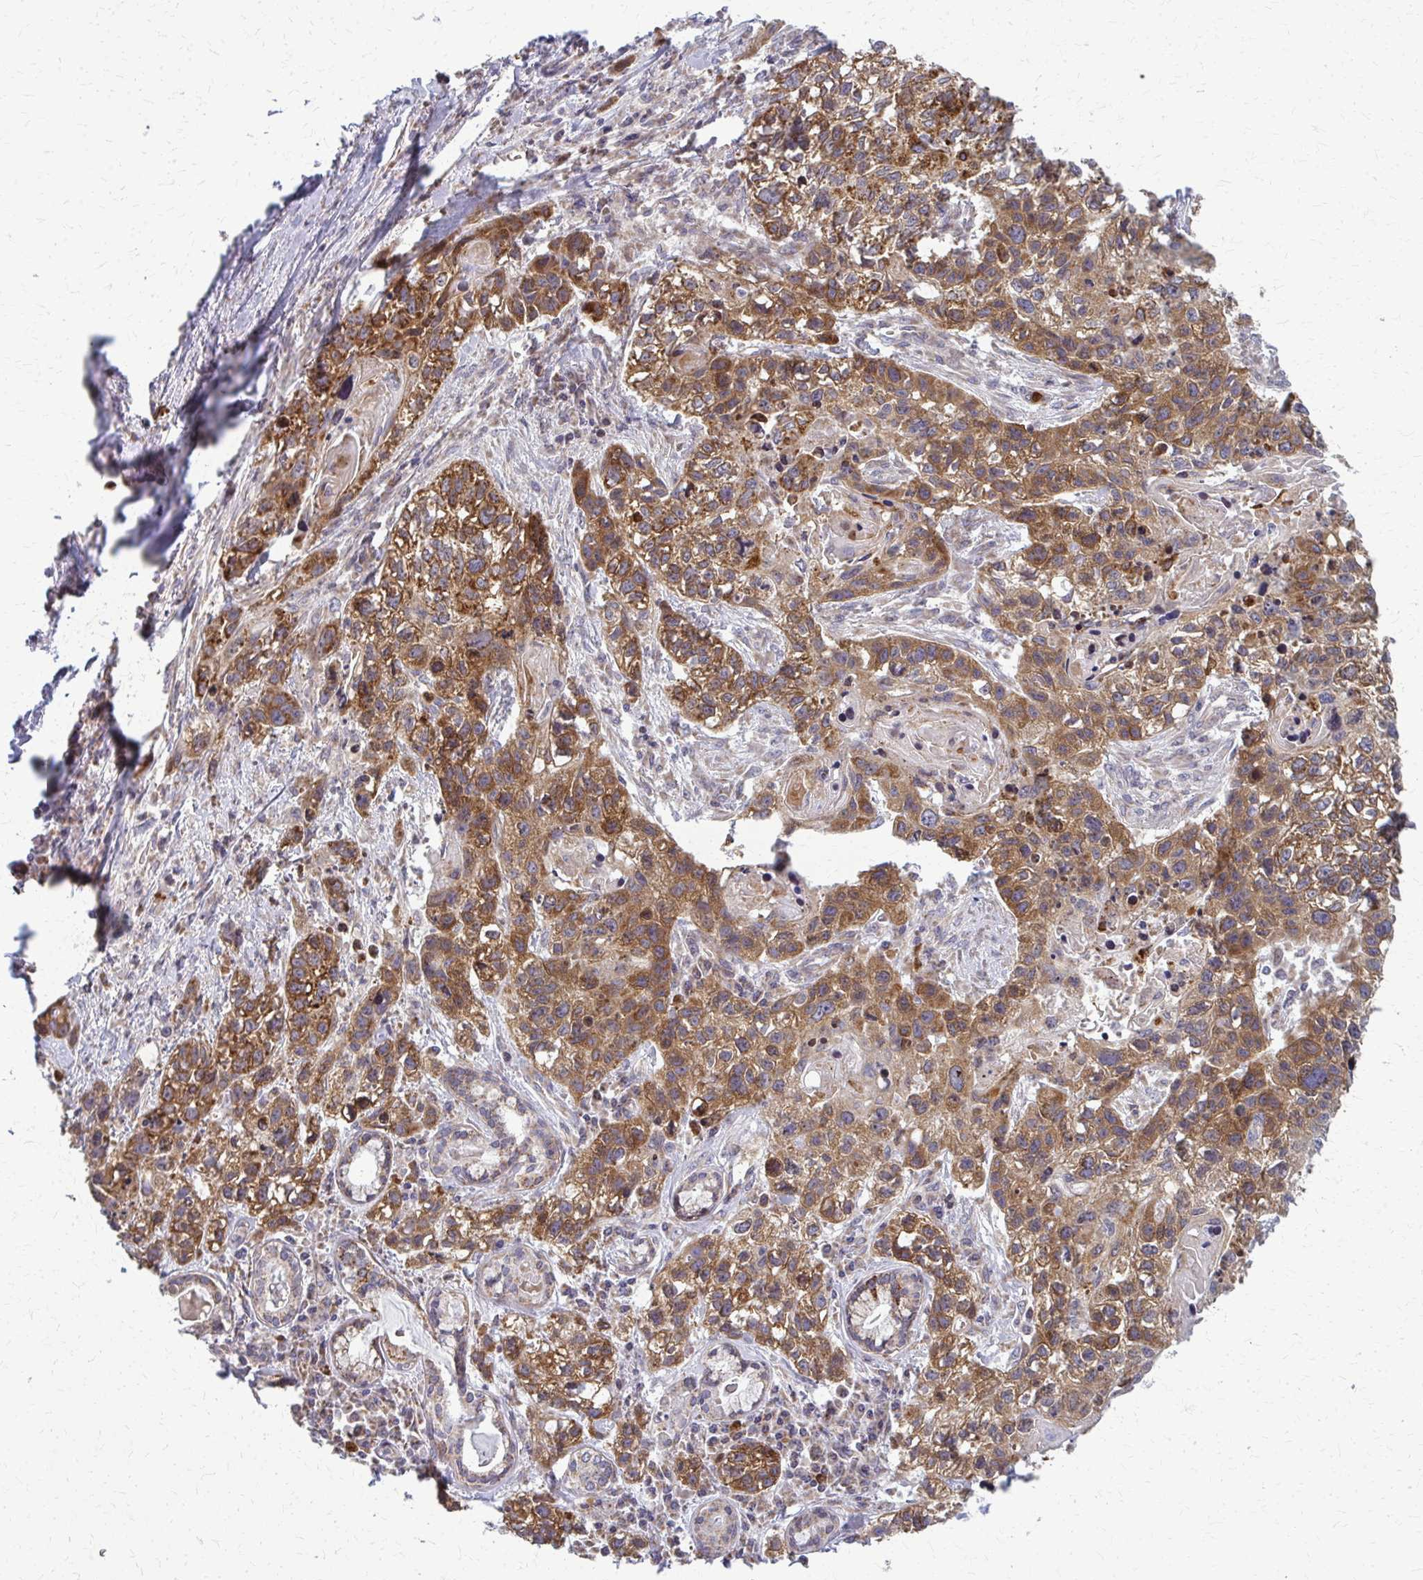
{"staining": {"intensity": "strong", "quantity": ">75%", "location": "cytoplasmic/membranous"}, "tissue": "lung cancer", "cell_type": "Tumor cells", "image_type": "cancer", "snomed": [{"axis": "morphology", "description": "Squamous cell carcinoma, NOS"}, {"axis": "topography", "description": "Lung"}], "caption": "Immunohistochemical staining of human lung cancer (squamous cell carcinoma) displays strong cytoplasmic/membranous protein positivity in about >75% of tumor cells.", "gene": "MCCC1", "patient": {"sex": "male", "age": 74}}